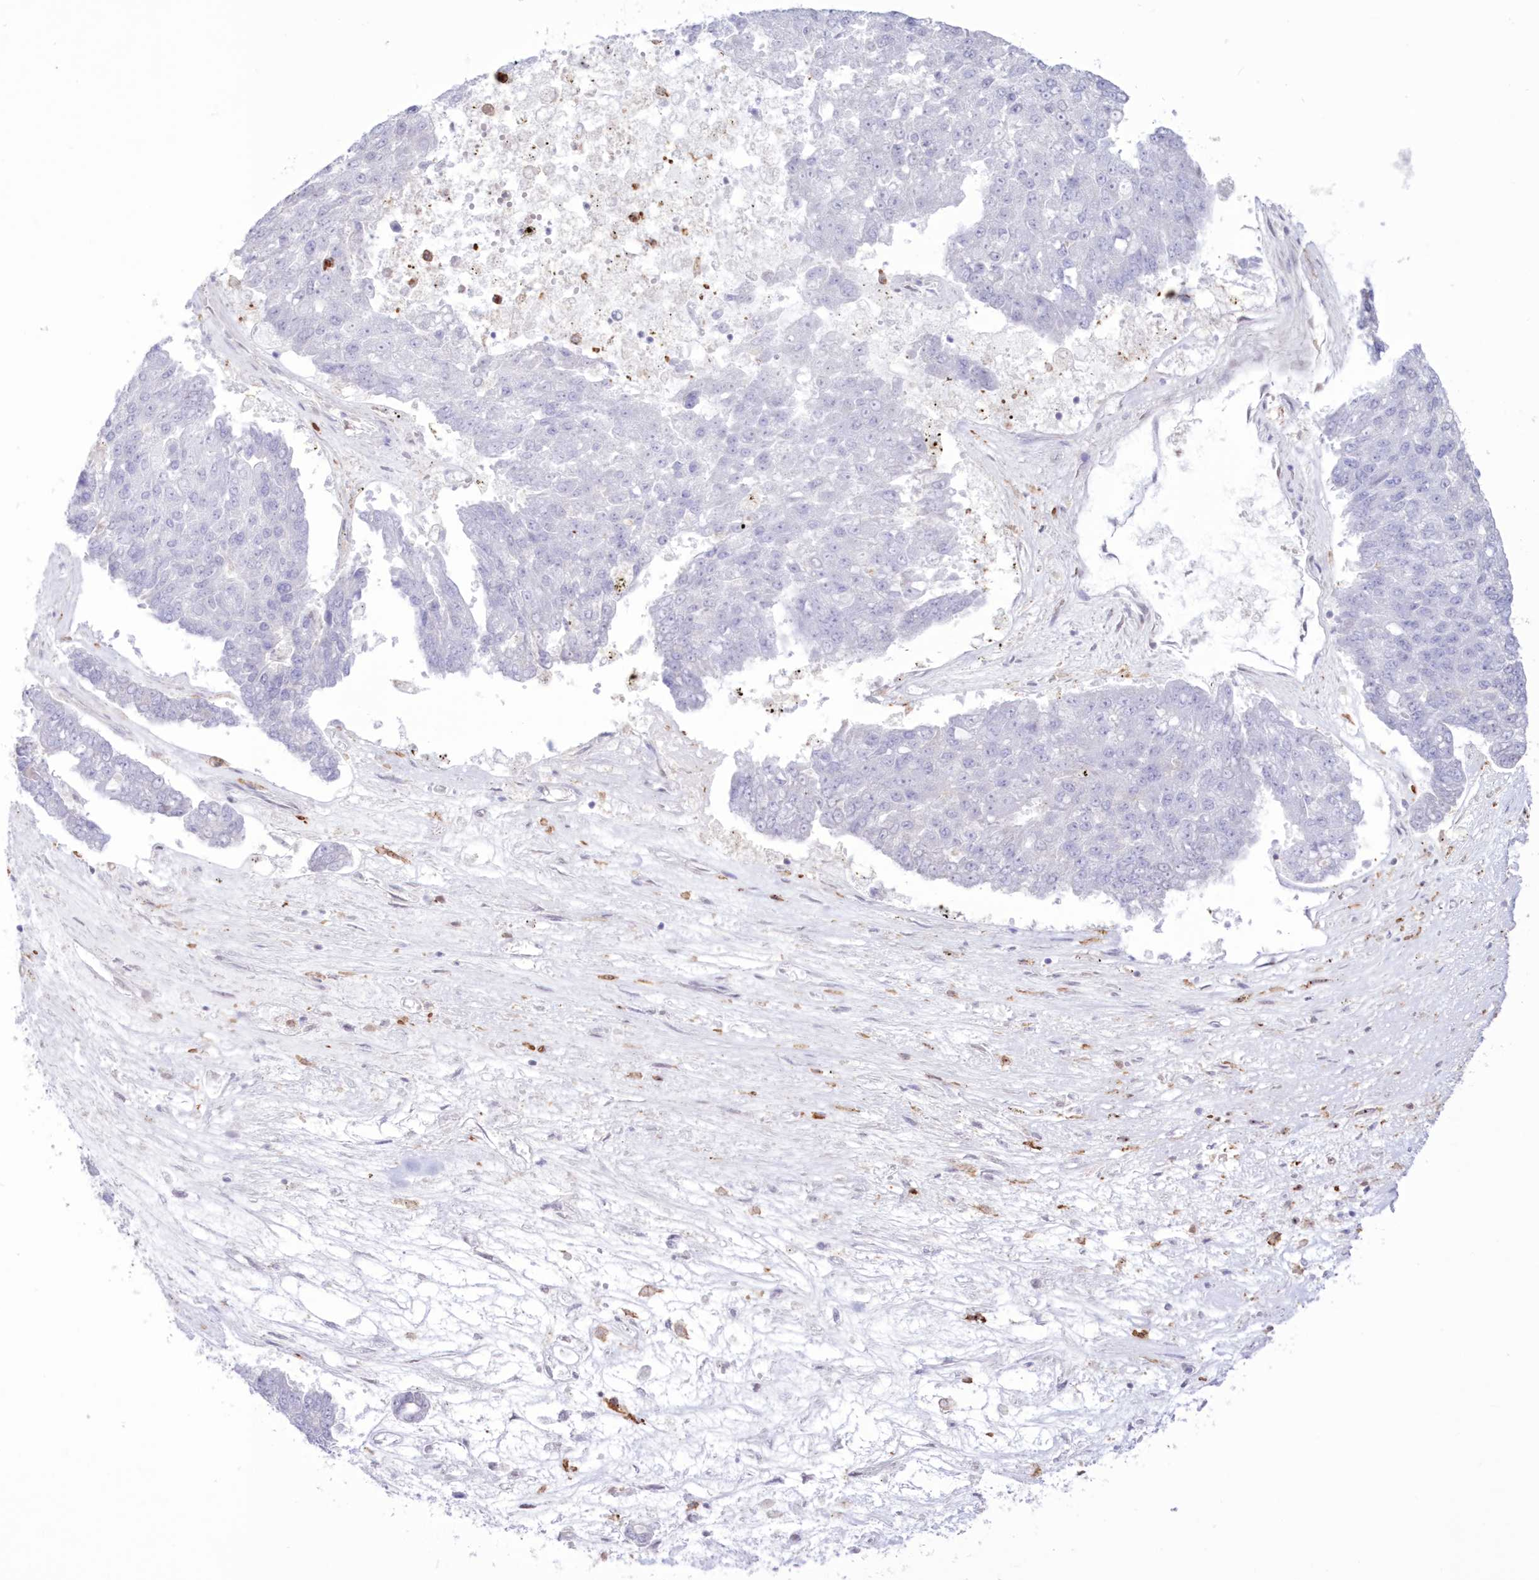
{"staining": {"intensity": "negative", "quantity": "none", "location": "none"}, "tissue": "pancreatic cancer", "cell_type": "Tumor cells", "image_type": "cancer", "snomed": [{"axis": "morphology", "description": "Adenocarcinoma, NOS"}, {"axis": "topography", "description": "Pancreas"}], "caption": "Human pancreatic cancer (adenocarcinoma) stained for a protein using immunohistochemistry reveals no positivity in tumor cells.", "gene": "C11orf1", "patient": {"sex": "male", "age": 50}}